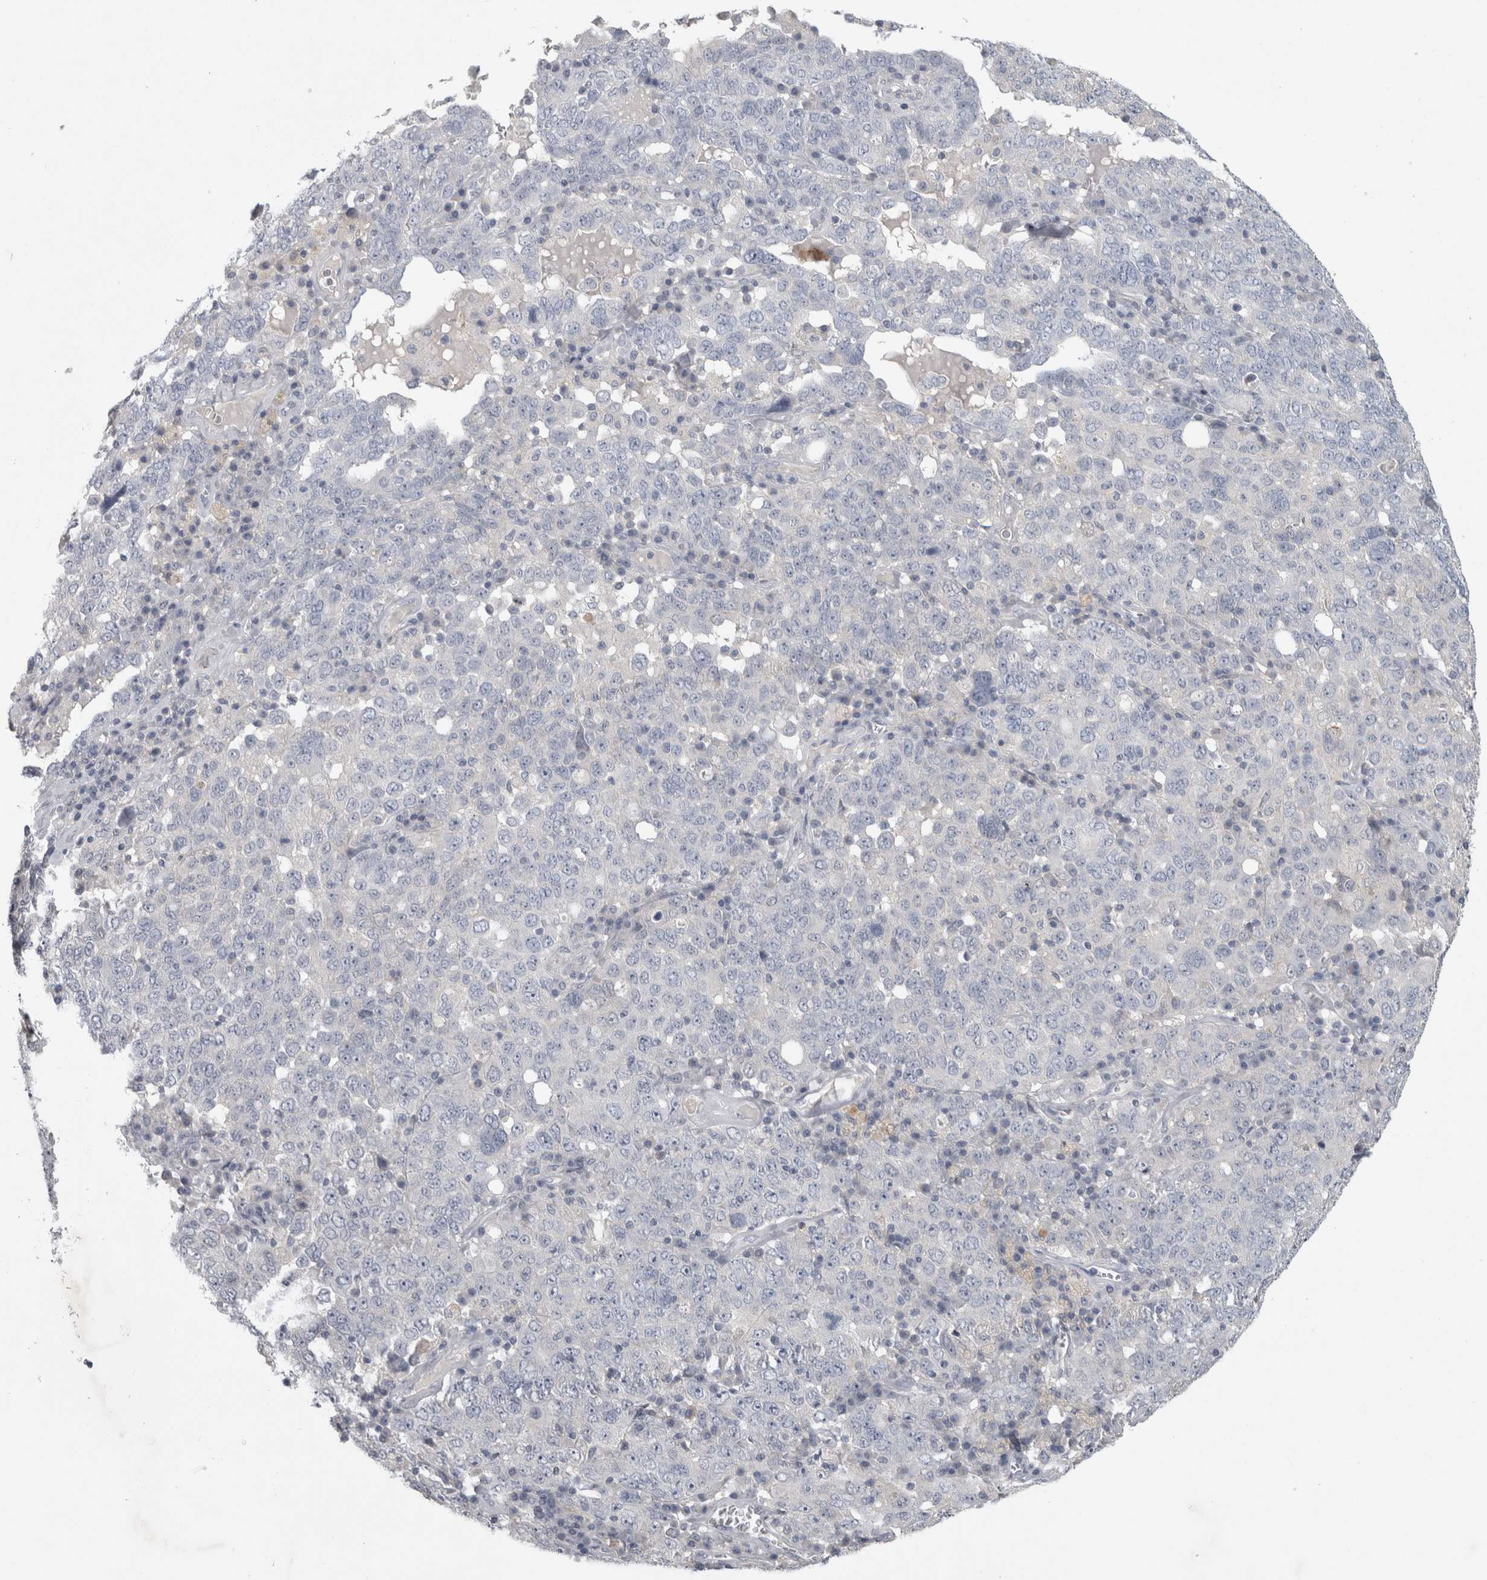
{"staining": {"intensity": "negative", "quantity": "none", "location": "none"}, "tissue": "ovarian cancer", "cell_type": "Tumor cells", "image_type": "cancer", "snomed": [{"axis": "morphology", "description": "Carcinoma, endometroid"}, {"axis": "topography", "description": "Ovary"}], "caption": "The photomicrograph shows no staining of tumor cells in ovarian cancer.", "gene": "ENPP7", "patient": {"sex": "female", "age": 62}}